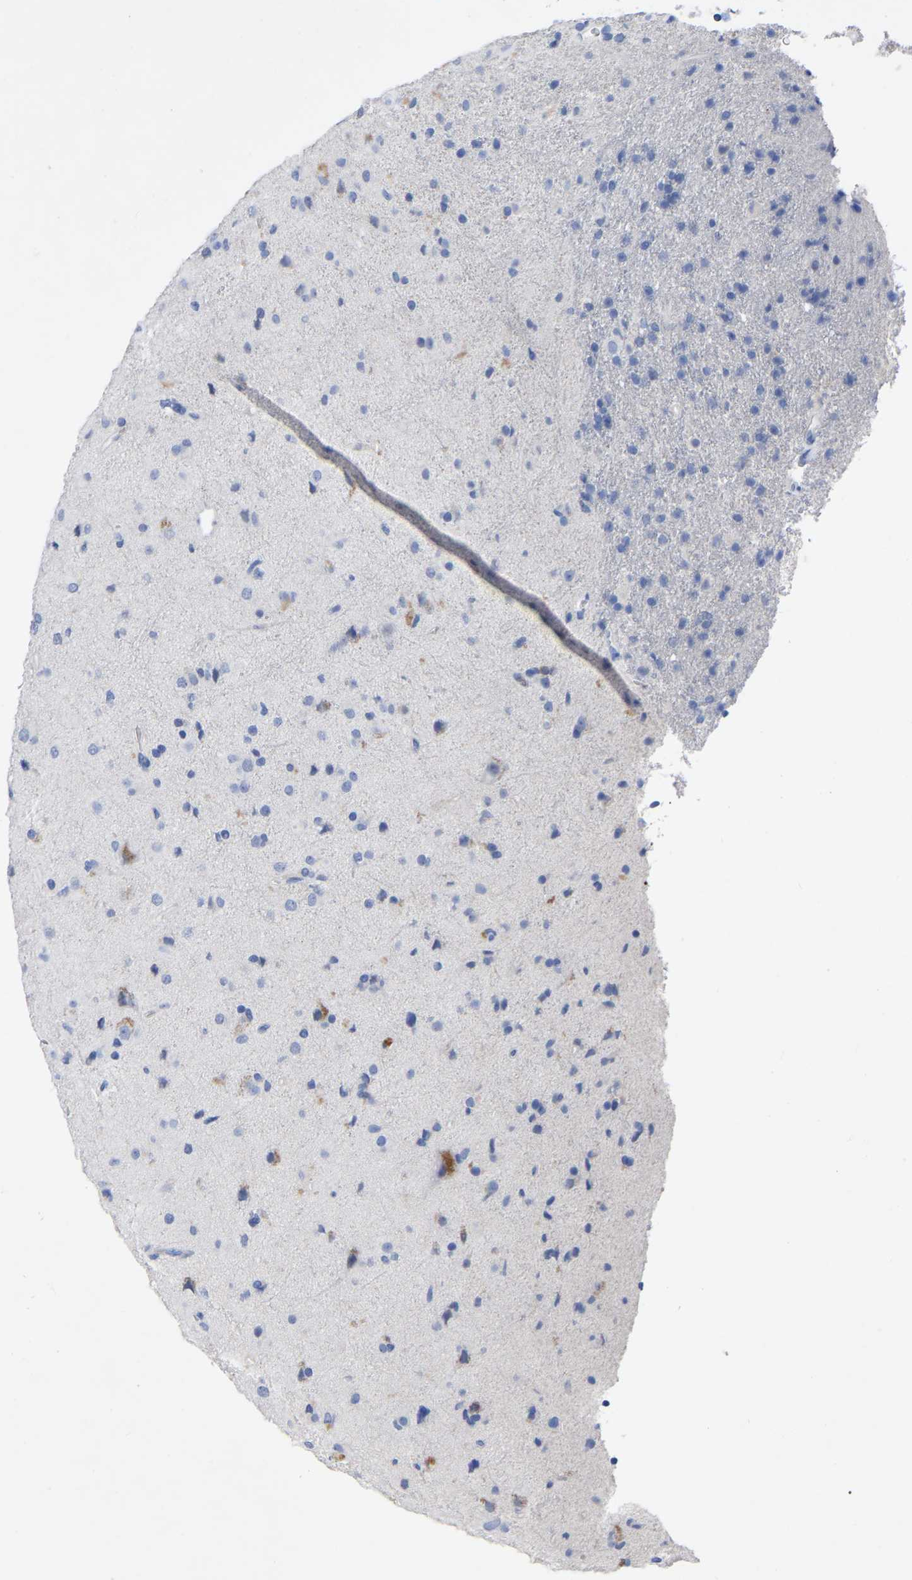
{"staining": {"intensity": "negative", "quantity": "none", "location": "none"}, "tissue": "glioma", "cell_type": "Tumor cells", "image_type": "cancer", "snomed": [{"axis": "morphology", "description": "Glioma, malignant, Low grade"}, {"axis": "topography", "description": "Brain"}], "caption": "Immunohistochemical staining of malignant glioma (low-grade) exhibits no significant positivity in tumor cells. The staining was performed using DAB to visualize the protein expression in brown, while the nuclei were stained in blue with hematoxylin (Magnification: 20x).", "gene": "ANXA13", "patient": {"sex": "male", "age": 65}}